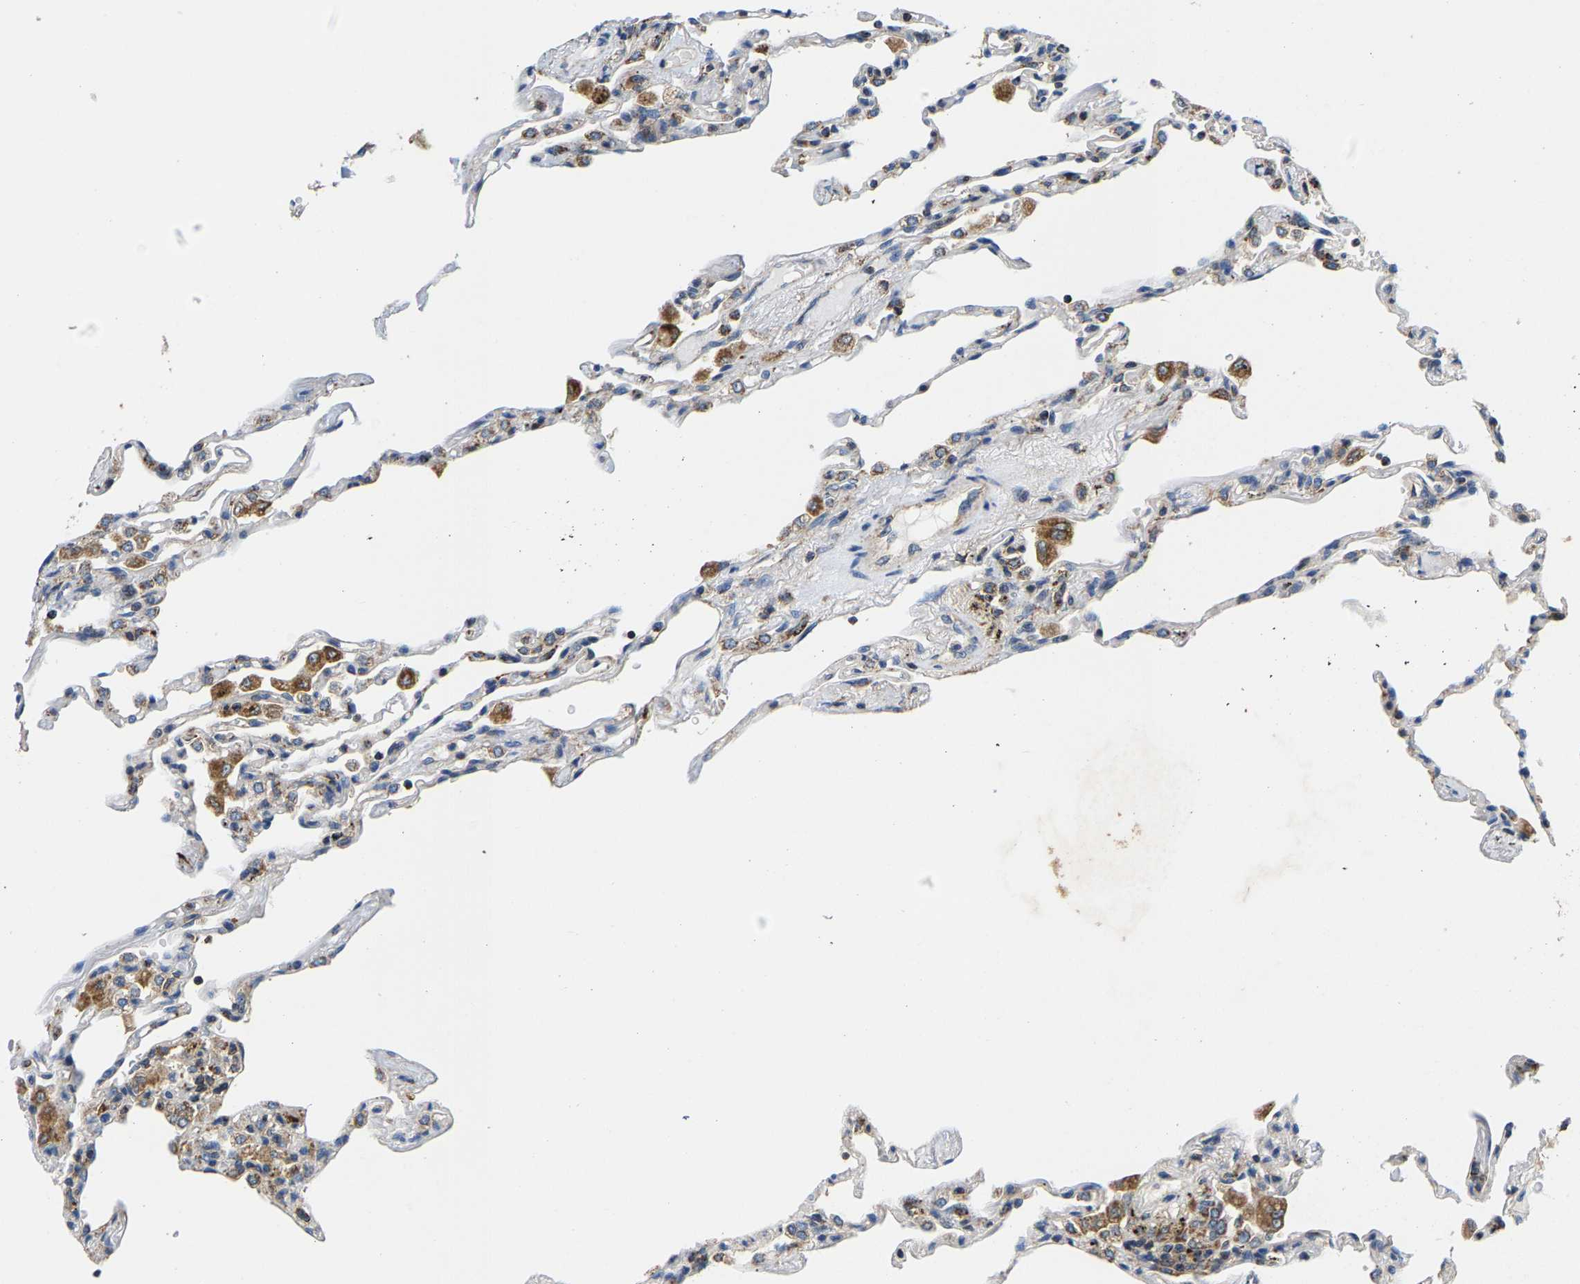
{"staining": {"intensity": "moderate", "quantity": "<25%", "location": "cytoplasmic/membranous"}, "tissue": "lung", "cell_type": "Alveolar cells", "image_type": "normal", "snomed": [{"axis": "morphology", "description": "Normal tissue, NOS"}, {"axis": "topography", "description": "Lung"}], "caption": "IHC of unremarkable lung reveals low levels of moderate cytoplasmic/membranous expression in about <25% of alveolar cells.", "gene": "SHMT2", "patient": {"sex": "male", "age": 59}}